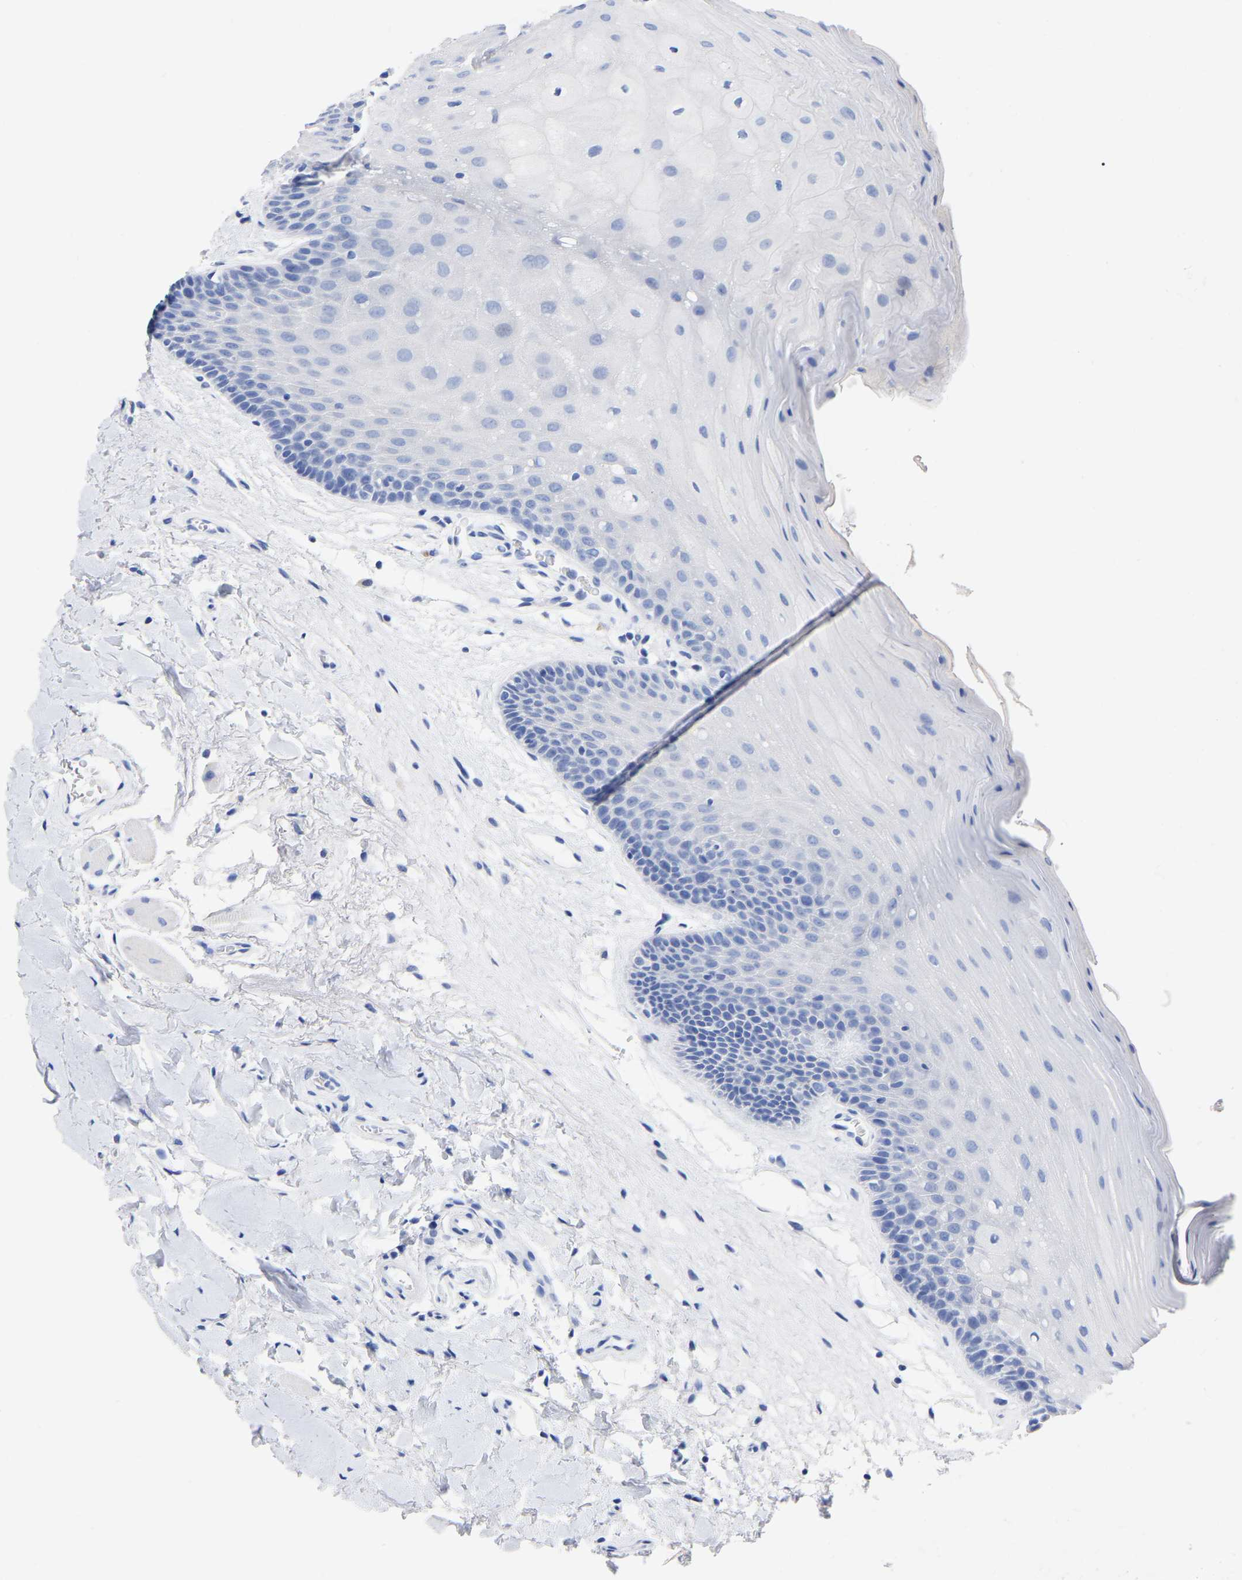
{"staining": {"intensity": "negative", "quantity": "none", "location": "none"}, "tissue": "oral mucosa", "cell_type": "Squamous epithelial cells", "image_type": "normal", "snomed": [{"axis": "morphology", "description": "Normal tissue, NOS"}, {"axis": "morphology", "description": "Squamous cell carcinoma, NOS"}, {"axis": "topography", "description": "Oral tissue"}, {"axis": "topography", "description": "Head-Neck"}], "caption": "IHC photomicrograph of unremarkable human oral mucosa stained for a protein (brown), which exhibits no staining in squamous epithelial cells.", "gene": "ANXA13", "patient": {"sex": "male", "age": 71}}